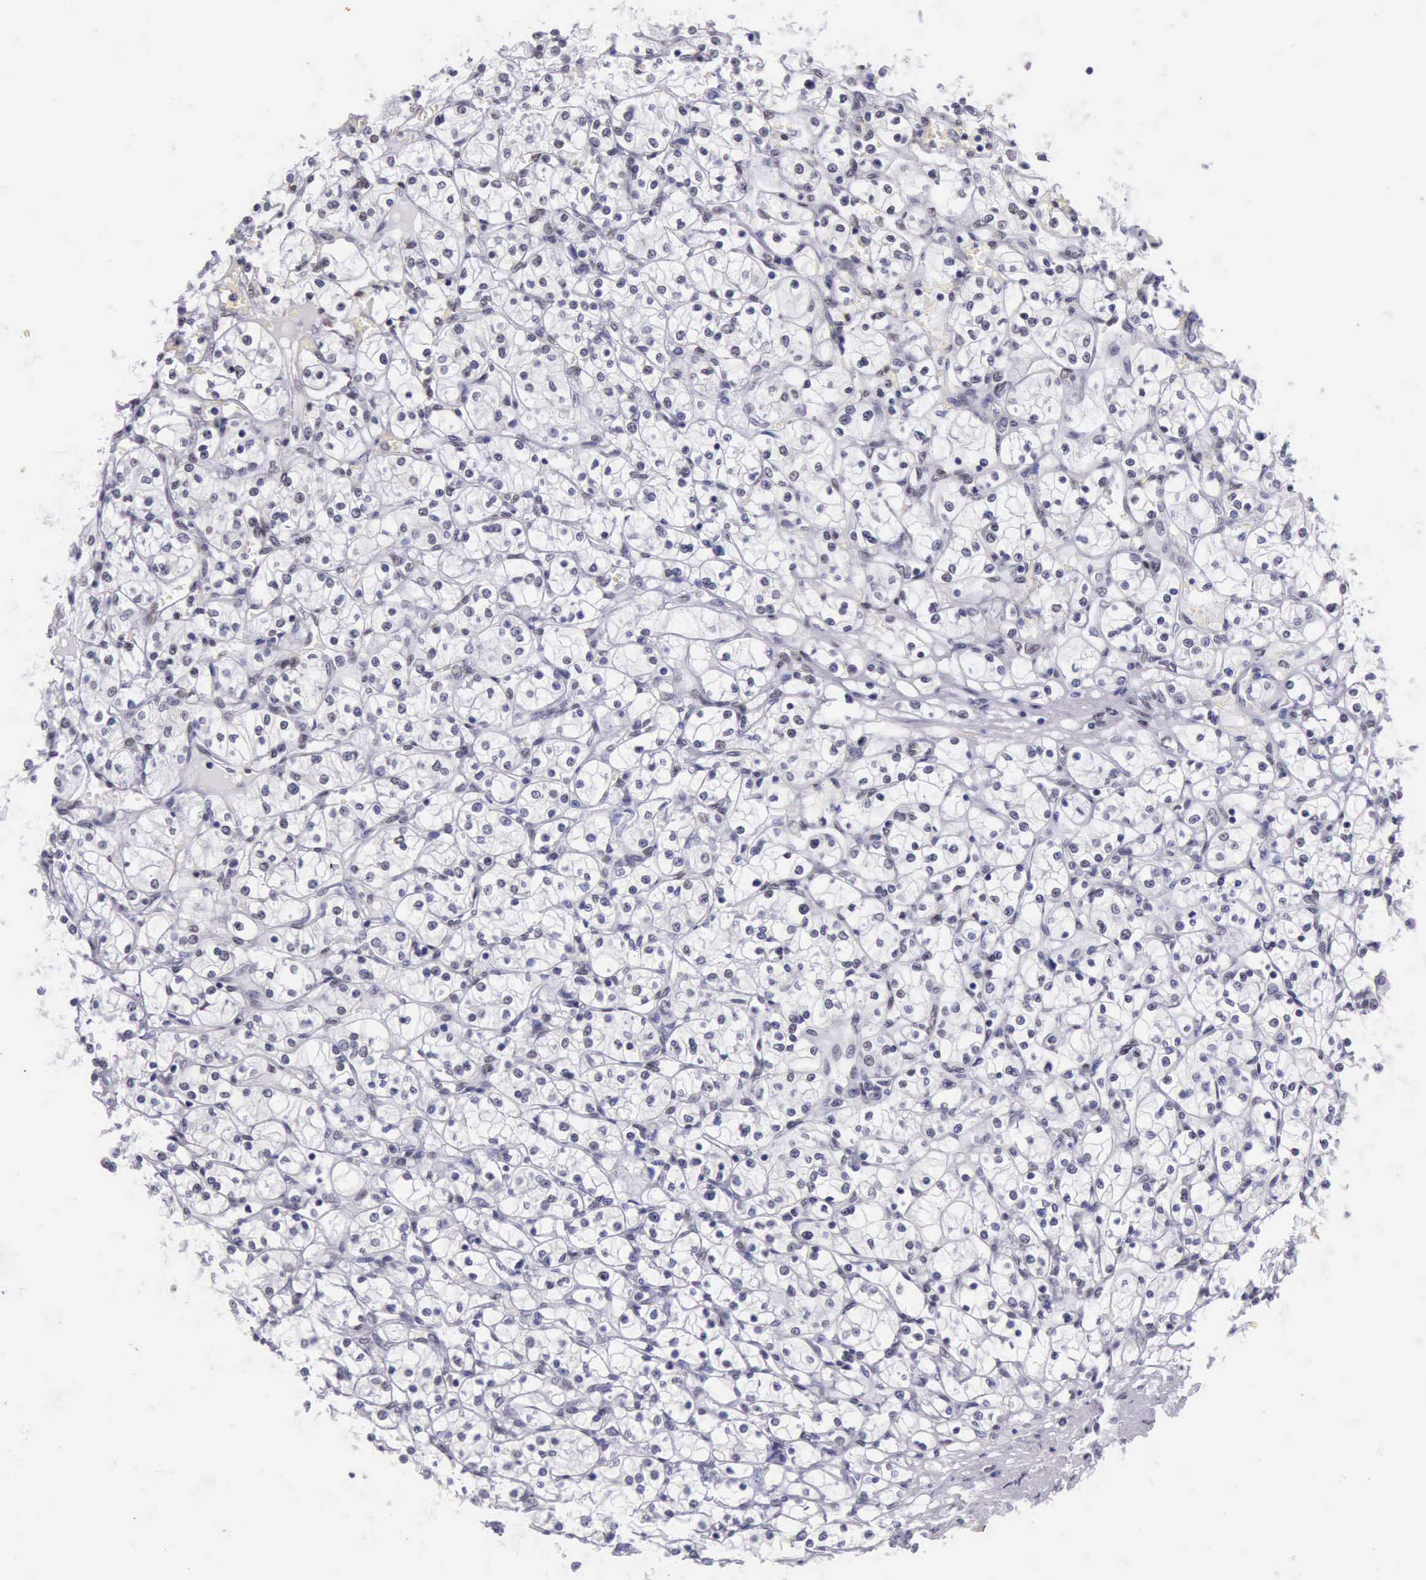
{"staining": {"intensity": "negative", "quantity": "none", "location": "none"}, "tissue": "renal cancer", "cell_type": "Tumor cells", "image_type": "cancer", "snomed": [{"axis": "morphology", "description": "Adenocarcinoma, NOS"}, {"axis": "topography", "description": "Kidney"}], "caption": "Tumor cells show no significant staining in renal adenocarcinoma.", "gene": "EP300", "patient": {"sex": "male", "age": 61}}